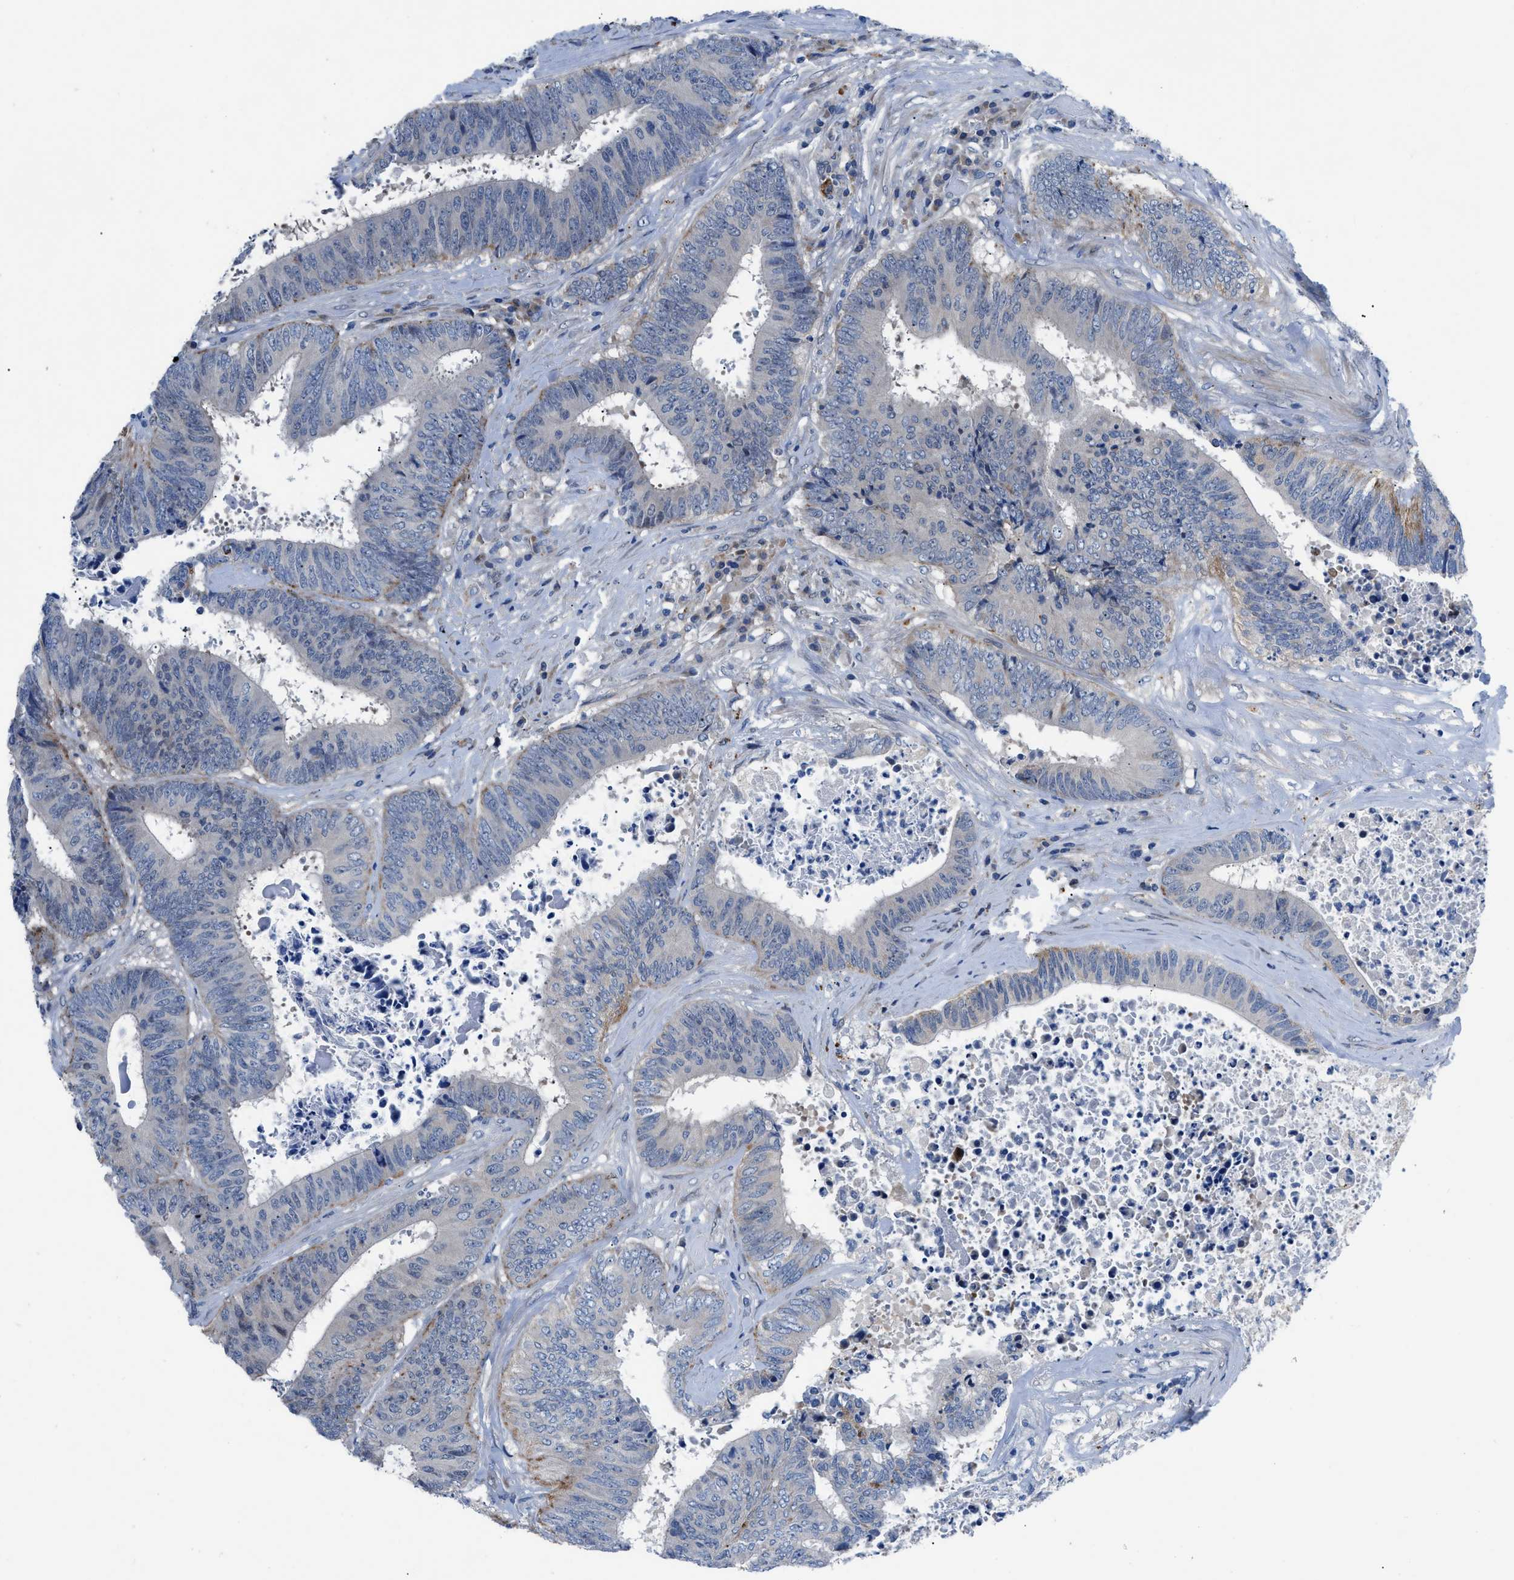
{"staining": {"intensity": "negative", "quantity": "none", "location": "none"}, "tissue": "colorectal cancer", "cell_type": "Tumor cells", "image_type": "cancer", "snomed": [{"axis": "morphology", "description": "Adenocarcinoma, NOS"}, {"axis": "topography", "description": "Rectum"}], "caption": "Immunohistochemical staining of human adenocarcinoma (colorectal) demonstrates no significant expression in tumor cells.", "gene": "UAP1", "patient": {"sex": "male", "age": 72}}